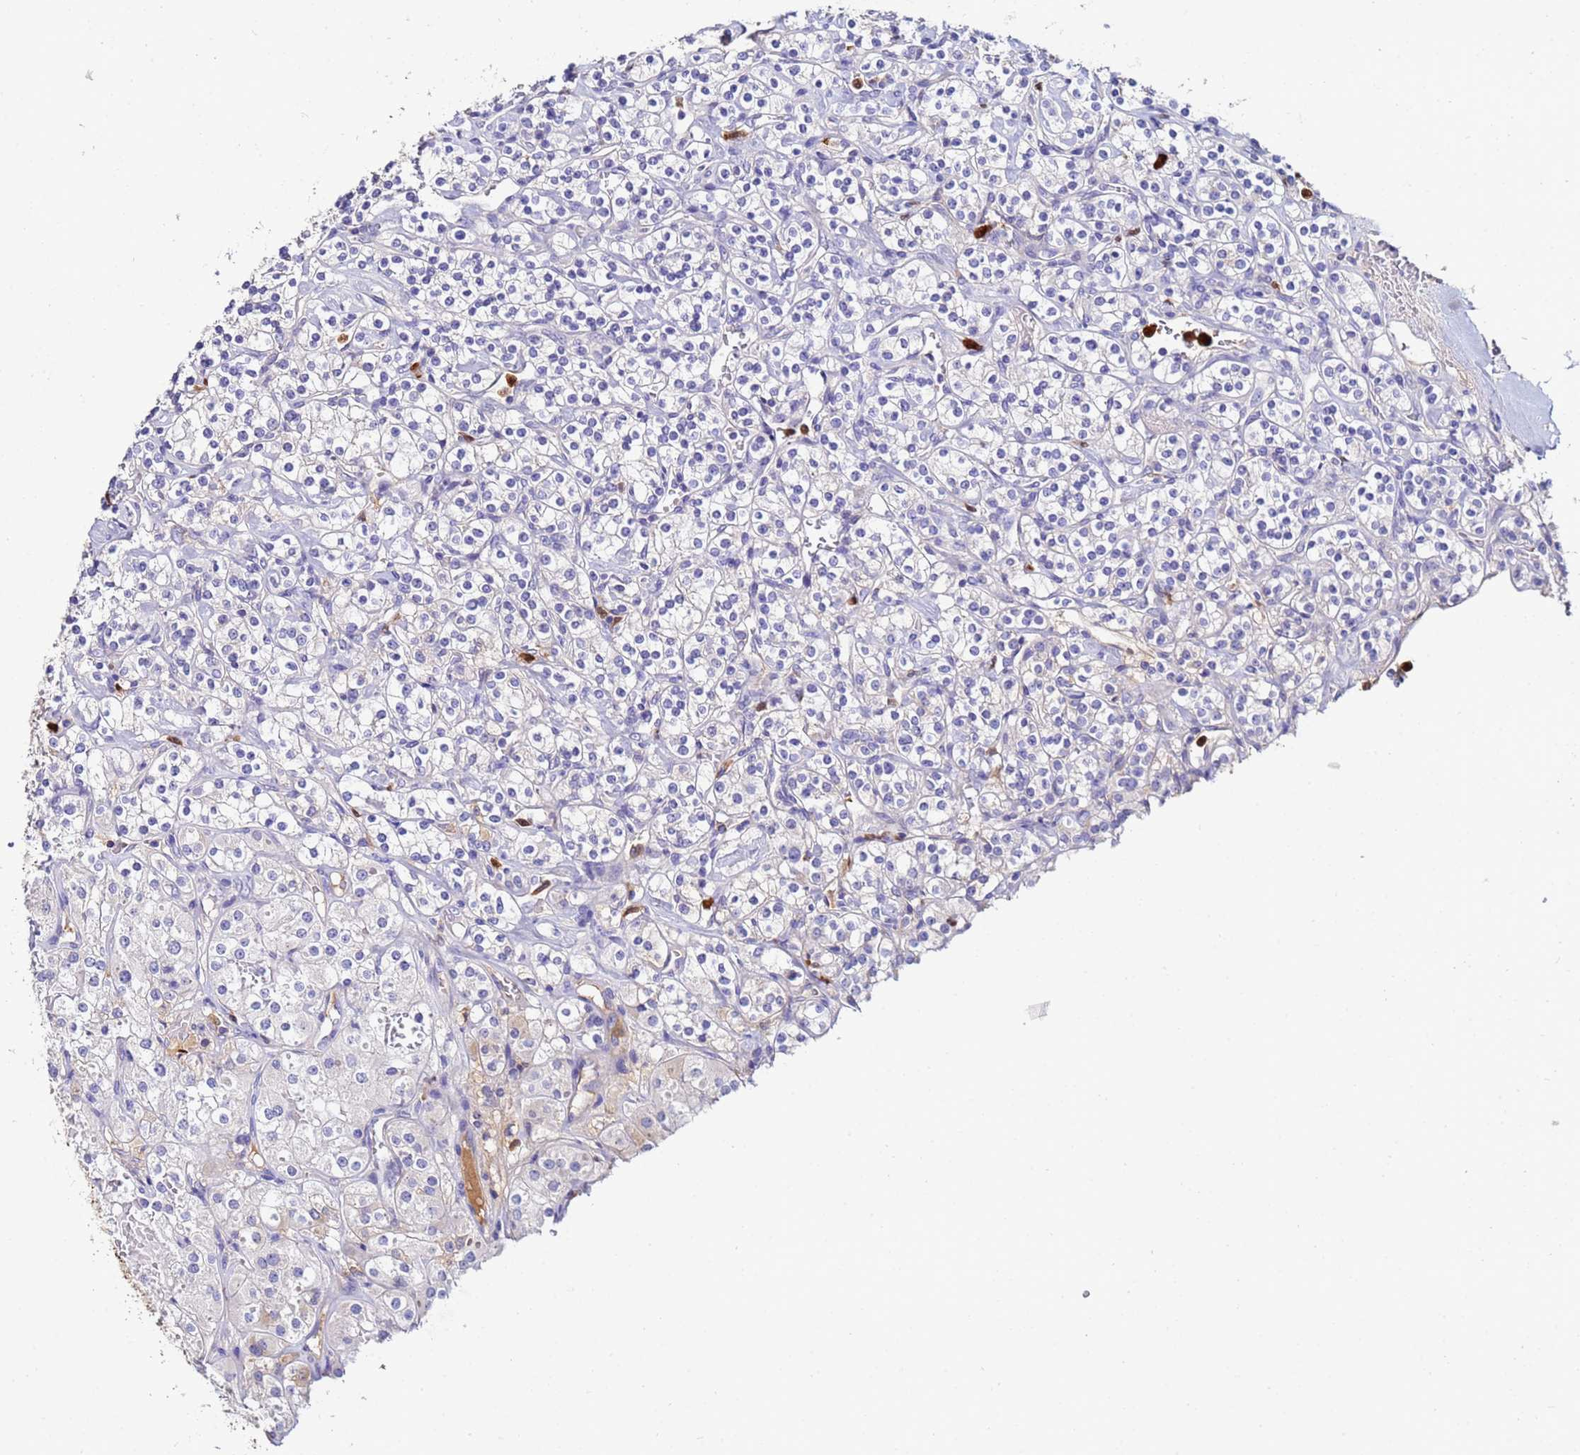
{"staining": {"intensity": "negative", "quantity": "none", "location": "none"}, "tissue": "renal cancer", "cell_type": "Tumor cells", "image_type": "cancer", "snomed": [{"axis": "morphology", "description": "Adenocarcinoma, NOS"}, {"axis": "topography", "description": "Kidney"}], "caption": "Micrograph shows no significant protein expression in tumor cells of renal cancer.", "gene": "TUBAL3", "patient": {"sex": "male", "age": 77}}